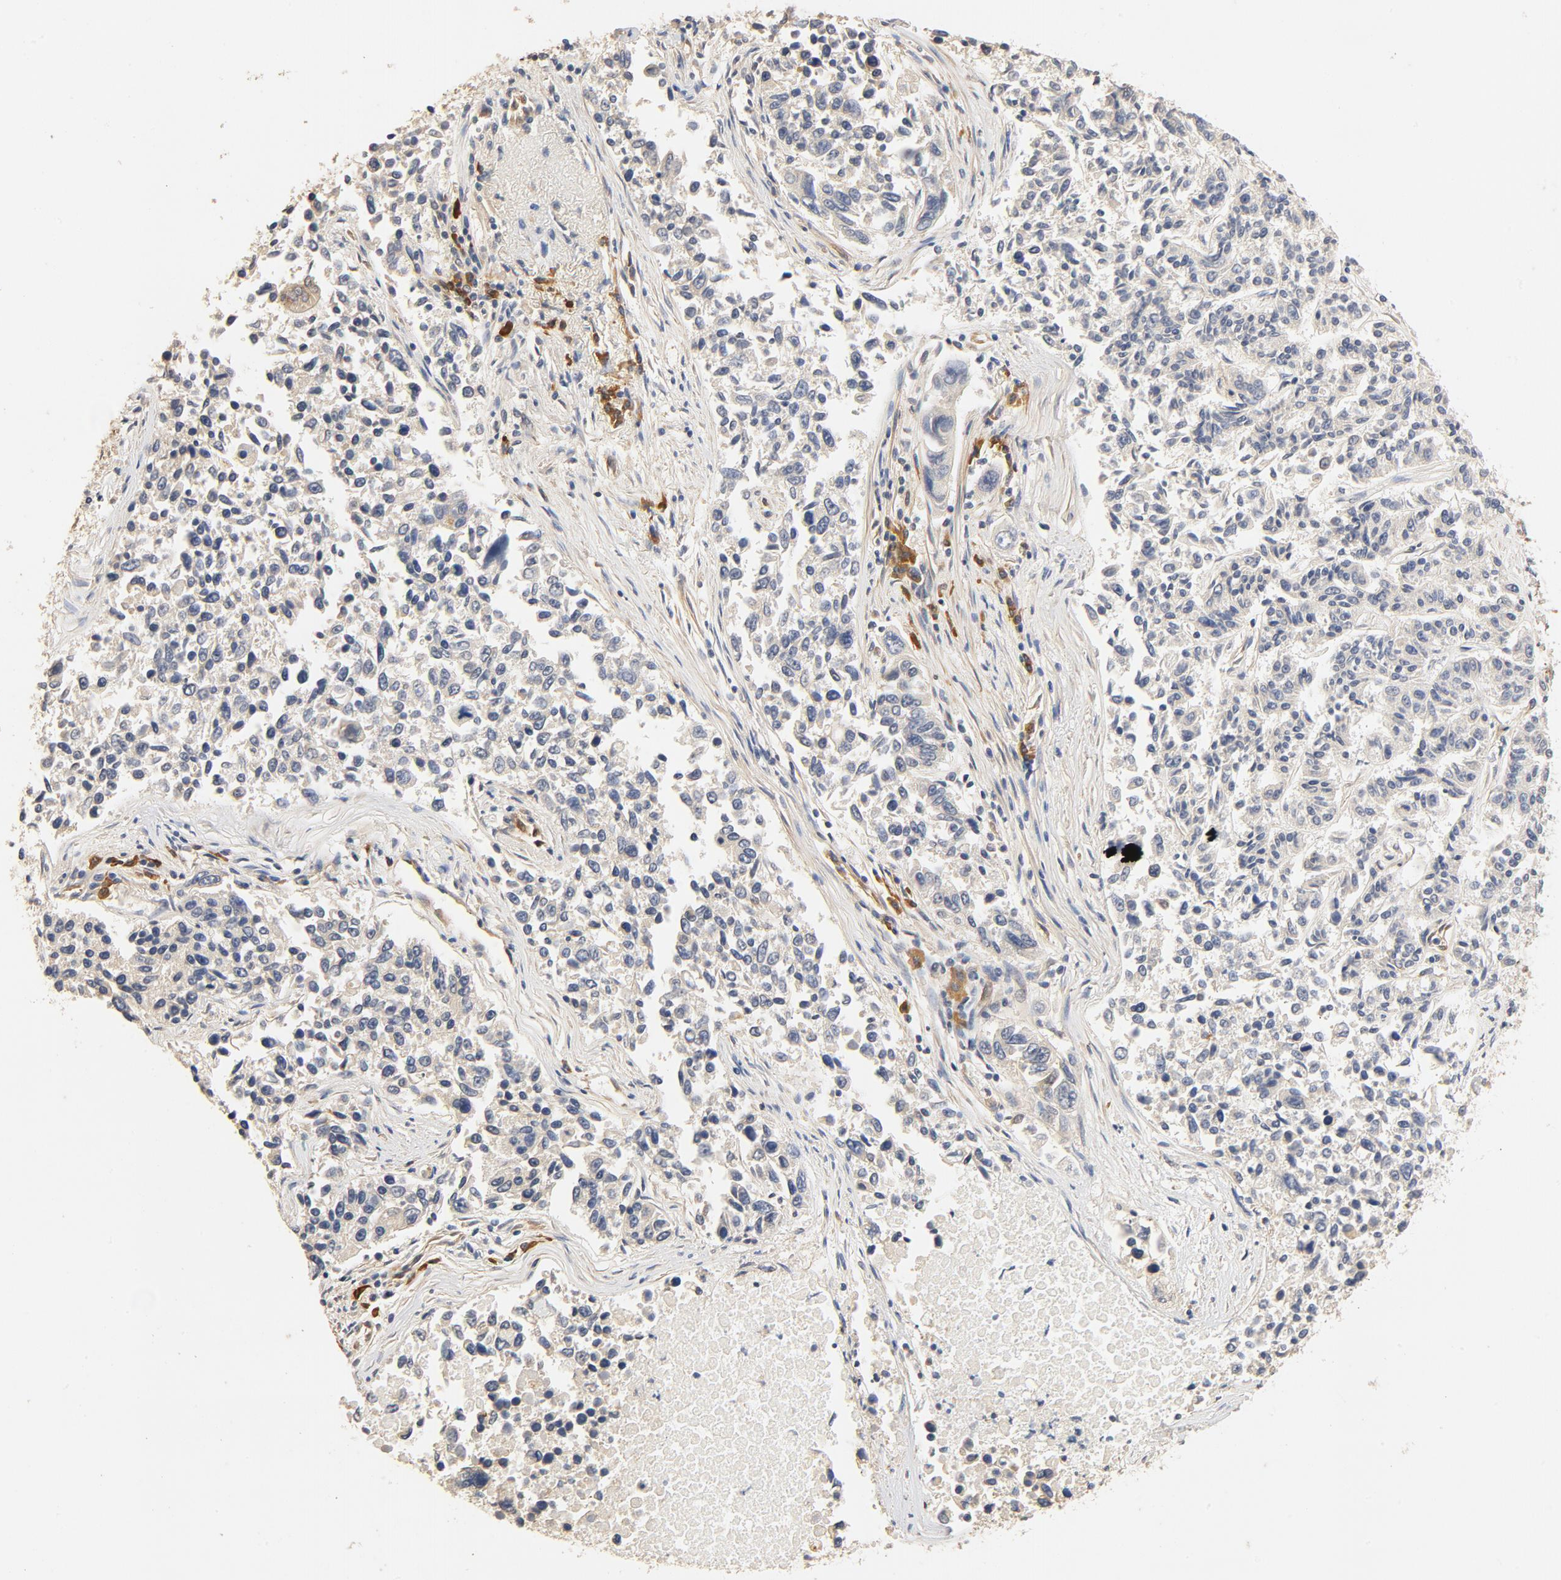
{"staining": {"intensity": "negative", "quantity": "none", "location": "none"}, "tissue": "lung cancer", "cell_type": "Tumor cells", "image_type": "cancer", "snomed": [{"axis": "morphology", "description": "Adenocarcinoma, NOS"}, {"axis": "topography", "description": "Lung"}], "caption": "High magnification brightfield microscopy of lung cancer (adenocarcinoma) stained with DAB (3,3'-diaminobenzidine) (brown) and counterstained with hematoxylin (blue): tumor cells show no significant expression.", "gene": "UBE2J1", "patient": {"sex": "male", "age": 84}}